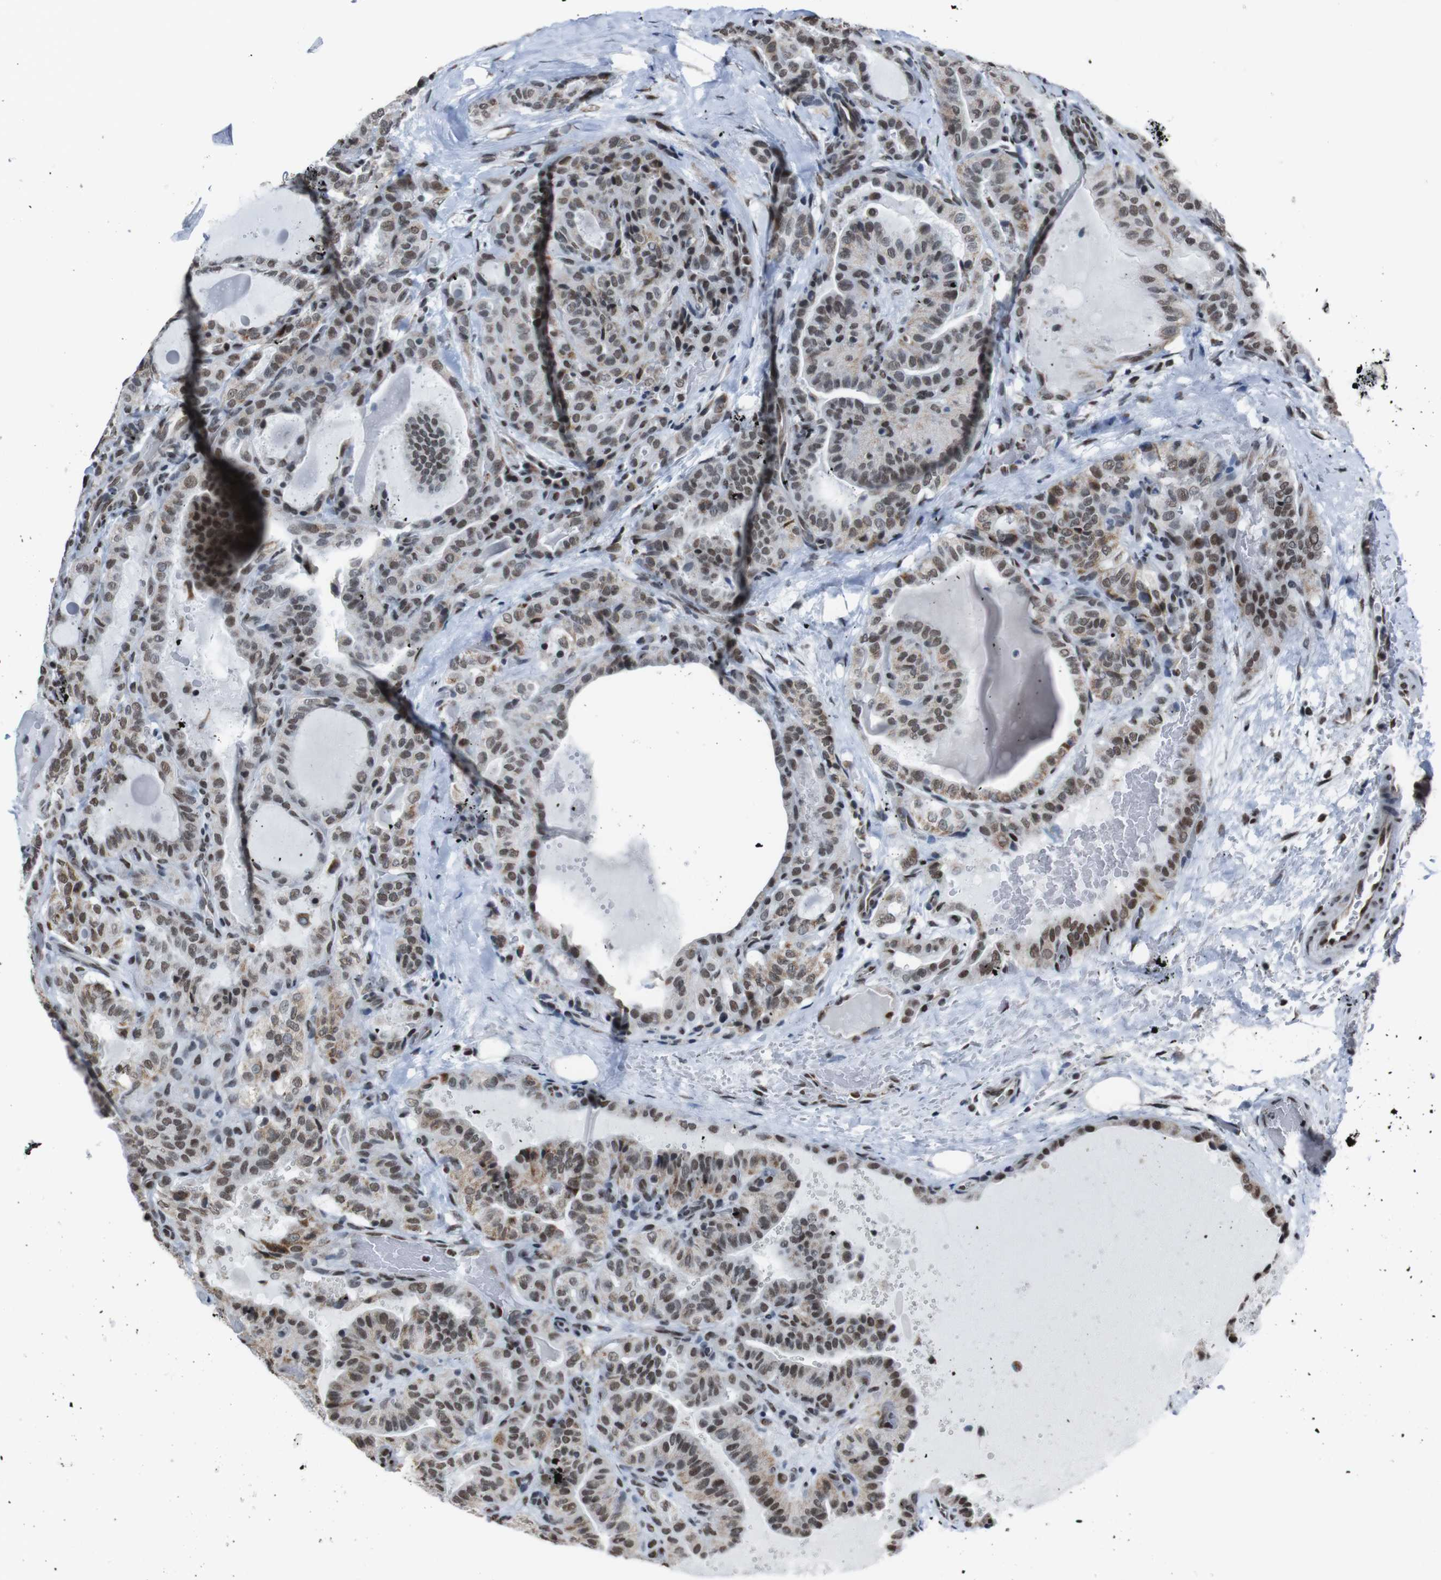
{"staining": {"intensity": "weak", "quantity": "25%-75%", "location": "cytoplasmic/membranous,nuclear"}, "tissue": "thyroid cancer", "cell_type": "Tumor cells", "image_type": "cancer", "snomed": [{"axis": "morphology", "description": "Papillary adenocarcinoma, NOS"}, {"axis": "topography", "description": "Thyroid gland"}], "caption": "Papillary adenocarcinoma (thyroid) tissue demonstrates weak cytoplasmic/membranous and nuclear expression in about 25%-75% of tumor cells, visualized by immunohistochemistry.", "gene": "ROMO1", "patient": {"sex": "male", "age": 77}}